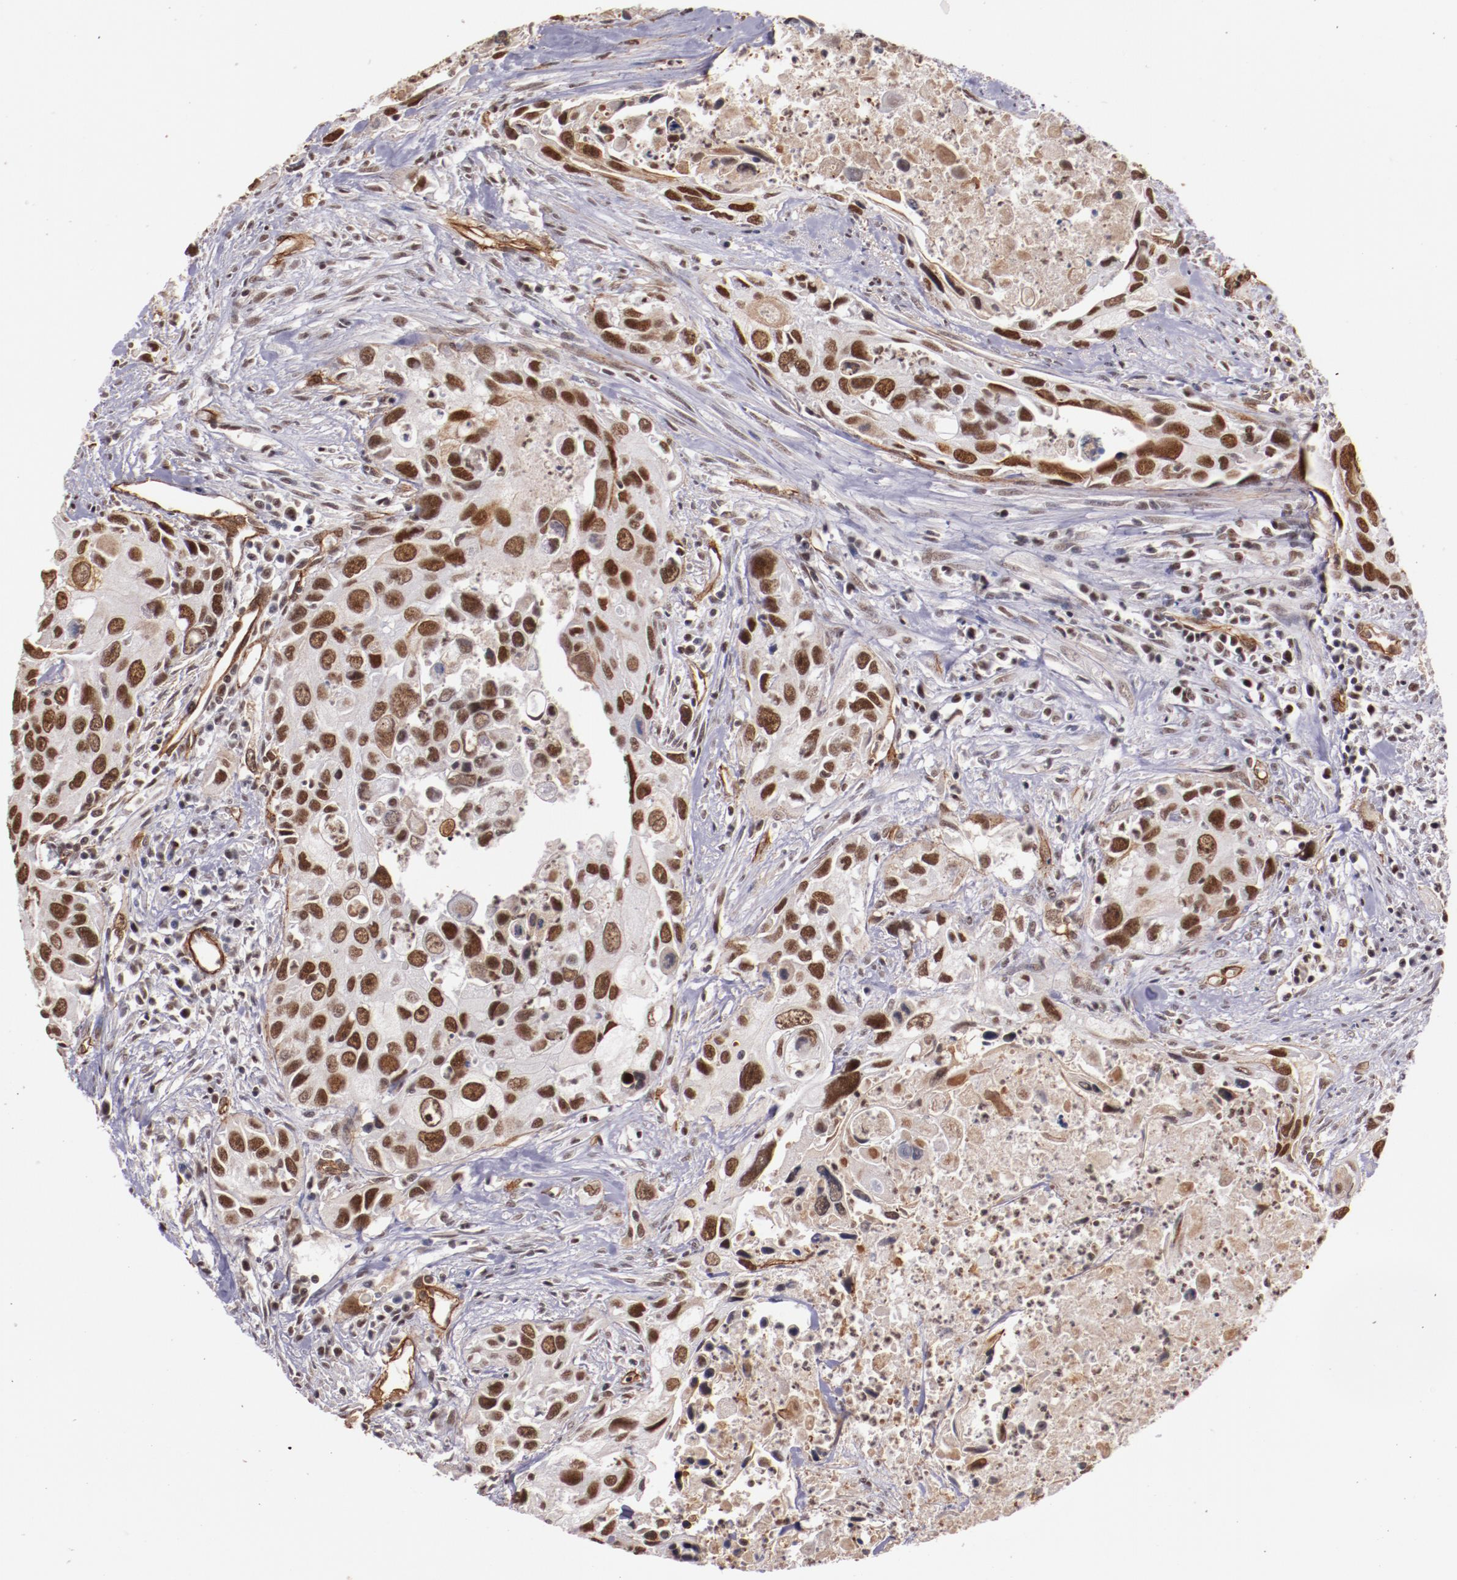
{"staining": {"intensity": "moderate", "quantity": ">75%", "location": "nuclear"}, "tissue": "urothelial cancer", "cell_type": "Tumor cells", "image_type": "cancer", "snomed": [{"axis": "morphology", "description": "Urothelial carcinoma, High grade"}, {"axis": "topography", "description": "Urinary bladder"}], "caption": "The histopathology image shows immunohistochemical staining of high-grade urothelial carcinoma. There is moderate nuclear expression is seen in approximately >75% of tumor cells.", "gene": "STAG2", "patient": {"sex": "male", "age": 71}}